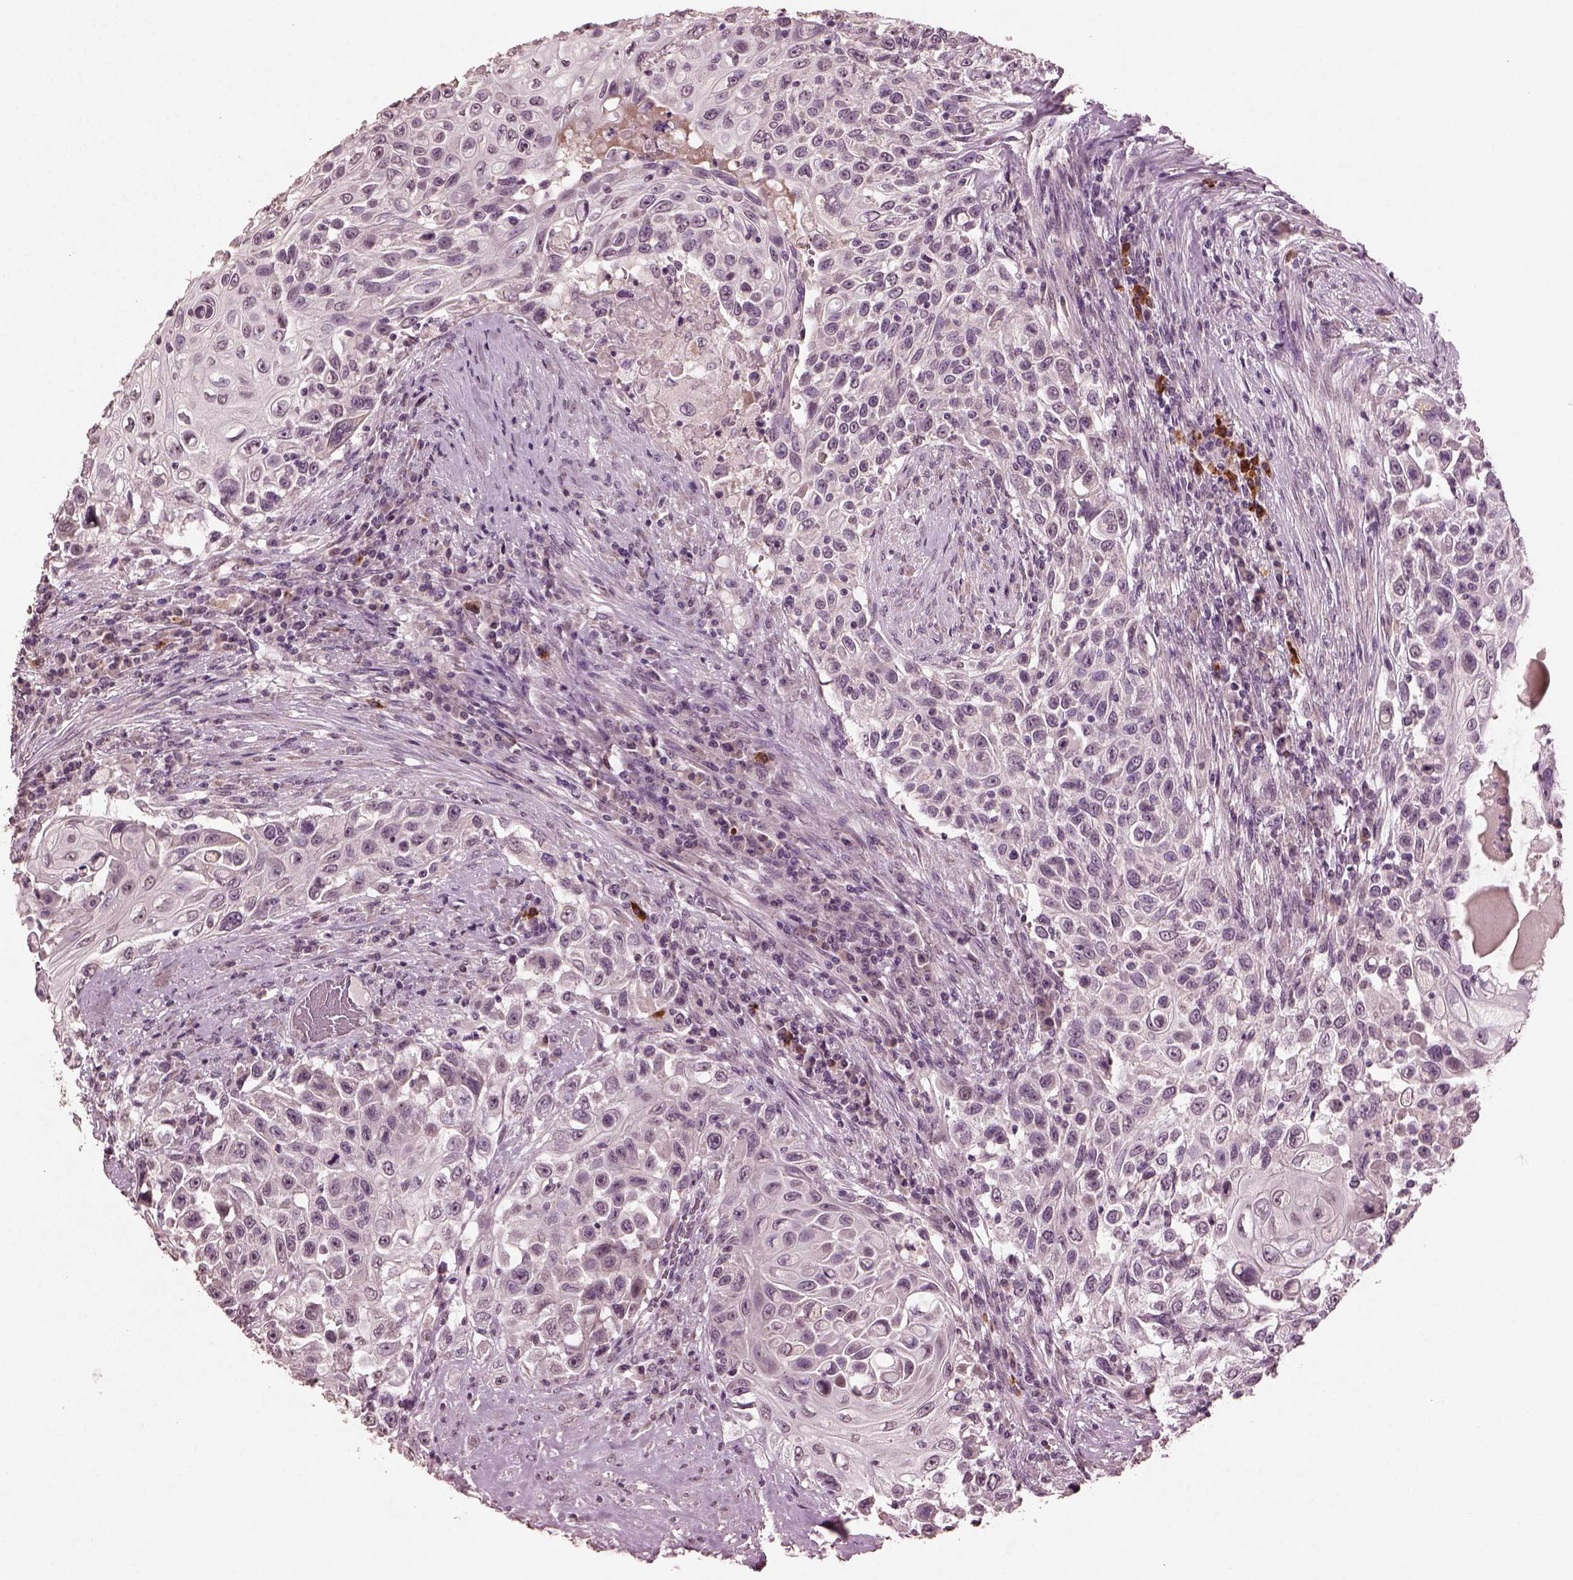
{"staining": {"intensity": "negative", "quantity": "none", "location": "none"}, "tissue": "urothelial cancer", "cell_type": "Tumor cells", "image_type": "cancer", "snomed": [{"axis": "morphology", "description": "Urothelial carcinoma, High grade"}, {"axis": "topography", "description": "Urinary bladder"}], "caption": "A photomicrograph of human urothelial cancer is negative for staining in tumor cells. (DAB (3,3'-diaminobenzidine) immunohistochemistry (IHC), high magnification).", "gene": "IL18RAP", "patient": {"sex": "female", "age": 56}}